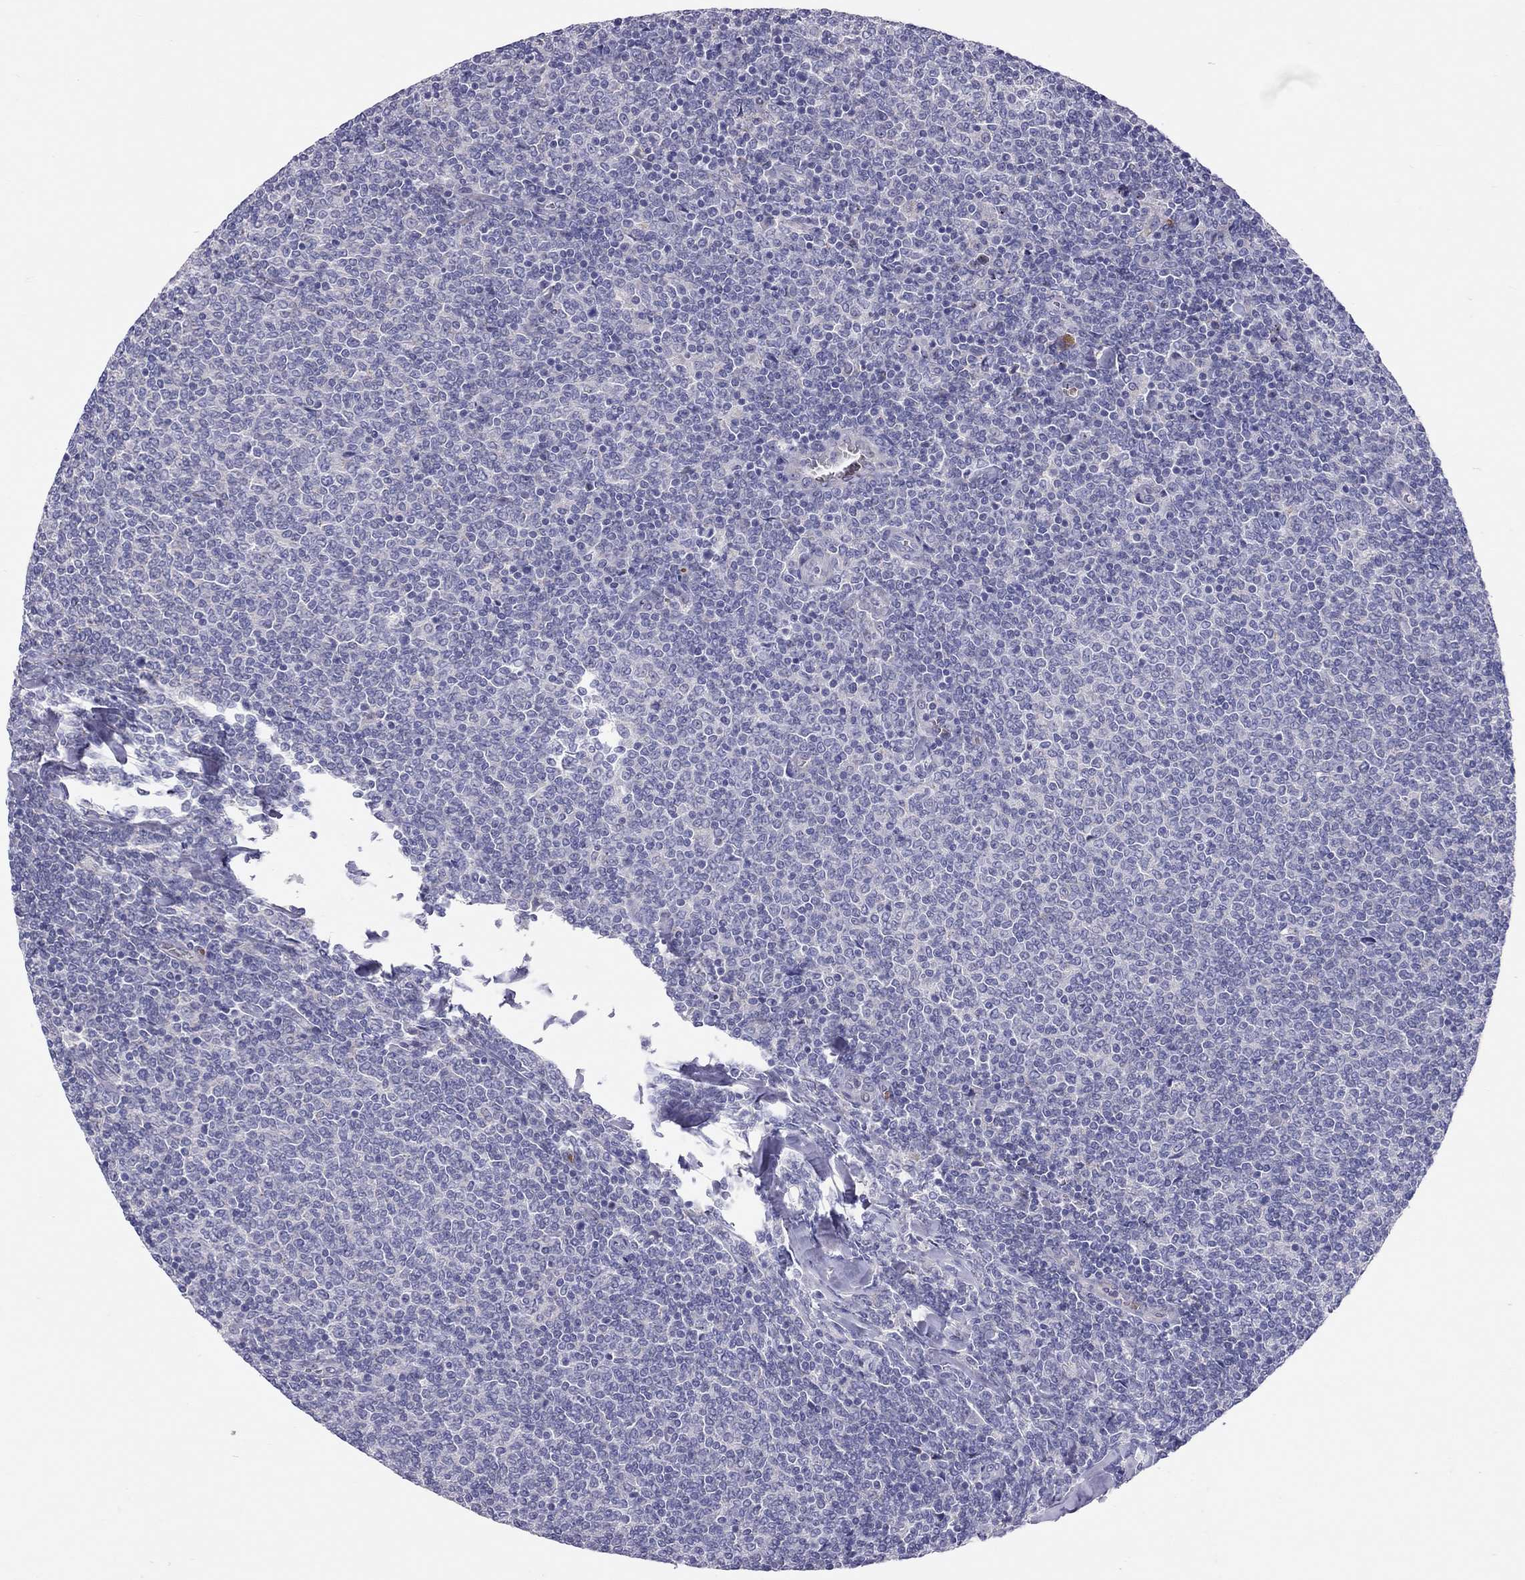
{"staining": {"intensity": "negative", "quantity": "none", "location": "none"}, "tissue": "lymphoma", "cell_type": "Tumor cells", "image_type": "cancer", "snomed": [{"axis": "morphology", "description": "Malignant lymphoma, non-Hodgkin's type, Low grade"}, {"axis": "topography", "description": "Lymph node"}], "caption": "The micrograph demonstrates no significant positivity in tumor cells of low-grade malignant lymphoma, non-Hodgkin's type. (Stains: DAB immunohistochemistry with hematoxylin counter stain, Microscopy: brightfield microscopy at high magnification).", "gene": "FRMD1", "patient": {"sex": "male", "age": 52}}